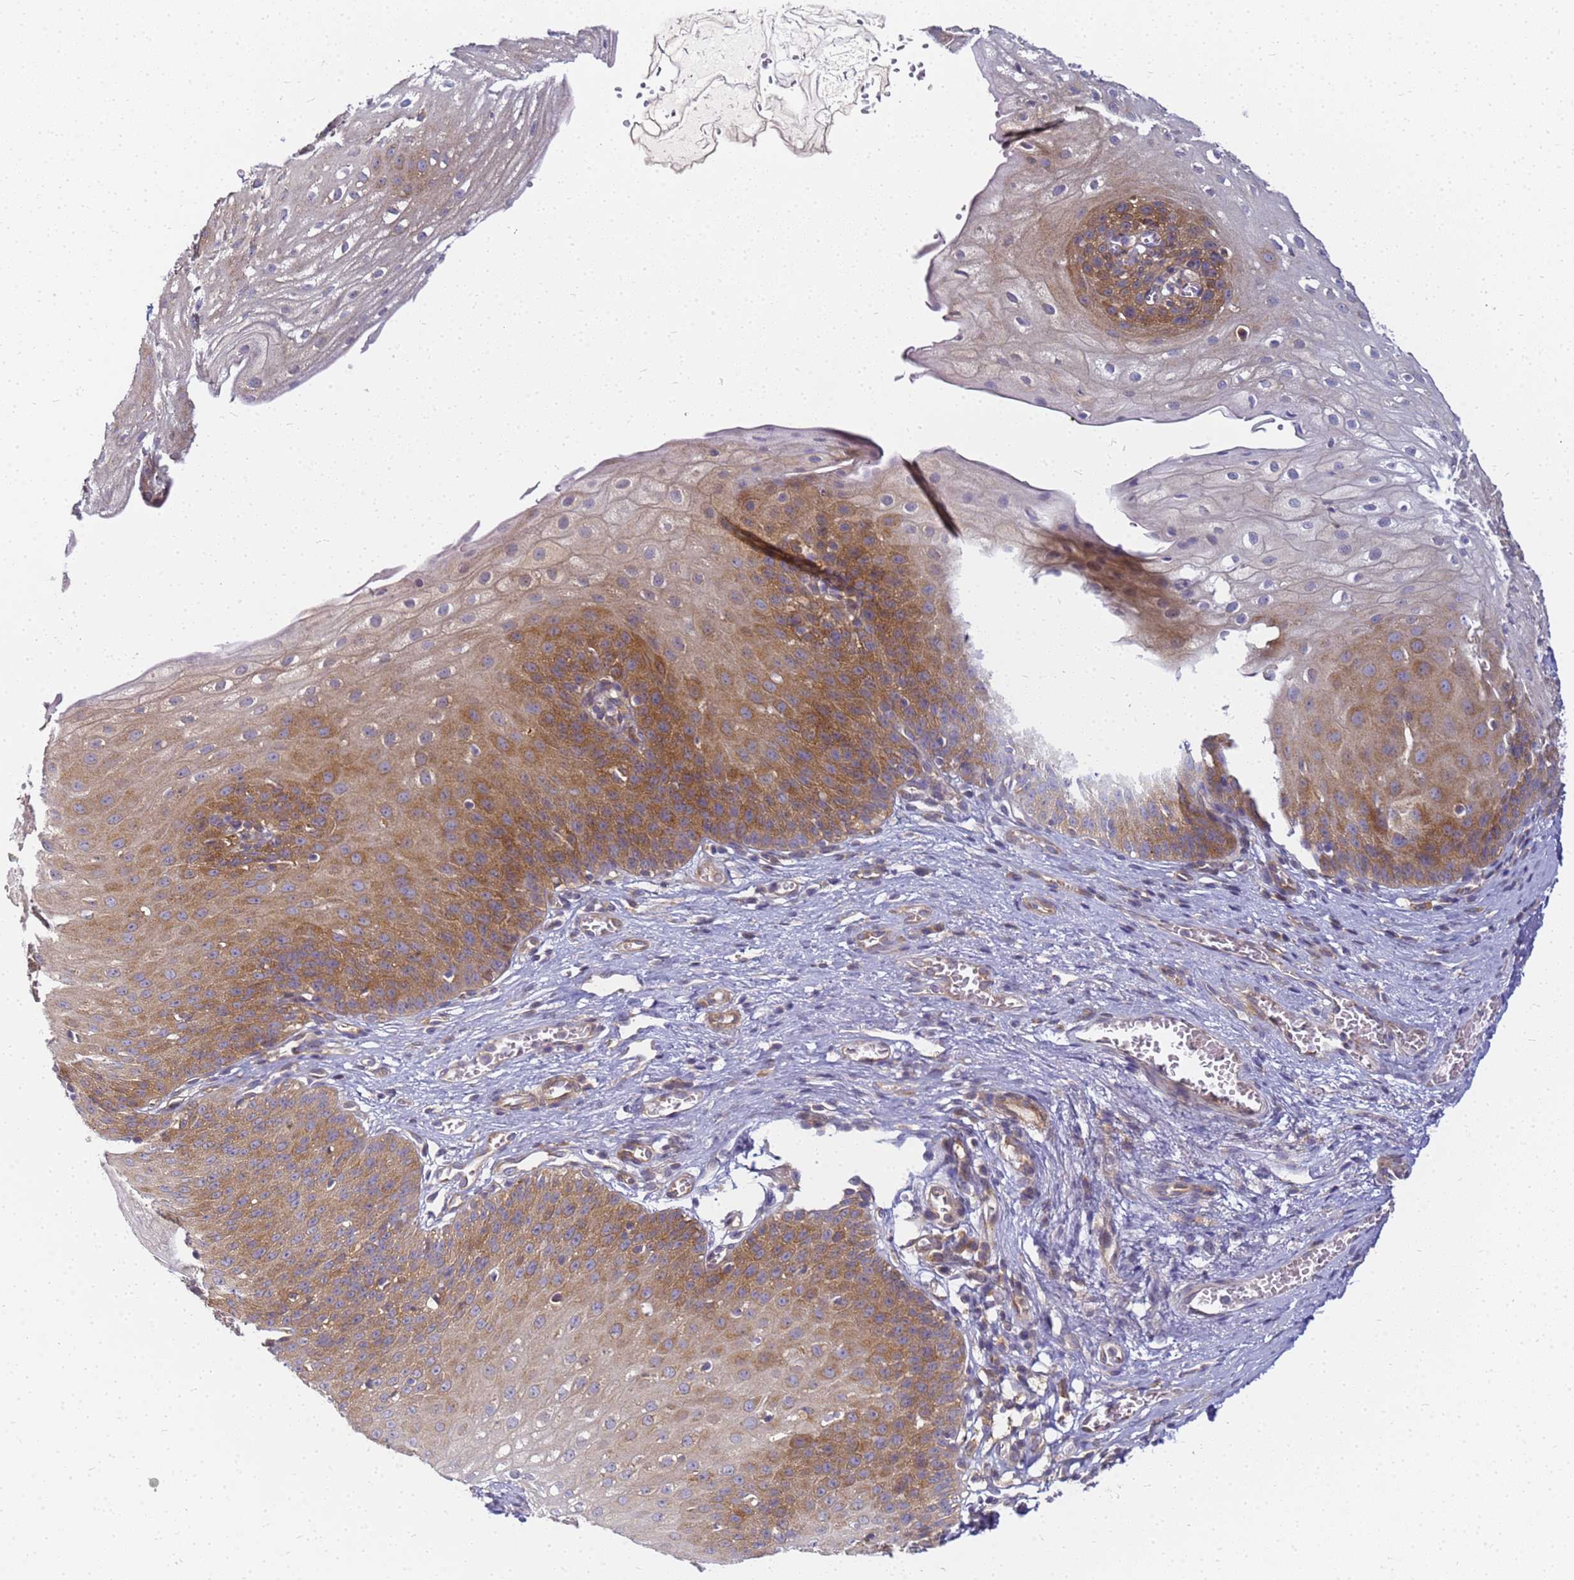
{"staining": {"intensity": "moderate", "quantity": ">75%", "location": "cytoplasmic/membranous"}, "tissue": "esophagus", "cell_type": "Squamous epithelial cells", "image_type": "normal", "snomed": [{"axis": "morphology", "description": "Normal tissue, NOS"}, {"axis": "topography", "description": "Esophagus"}], "caption": "The image displays immunohistochemical staining of benign esophagus. There is moderate cytoplasmic/membranous expression is identified in approximately >75% of squamous epithelial cells.", "gene": "CHM", "patient": {"sex": "male", "age": 71}}